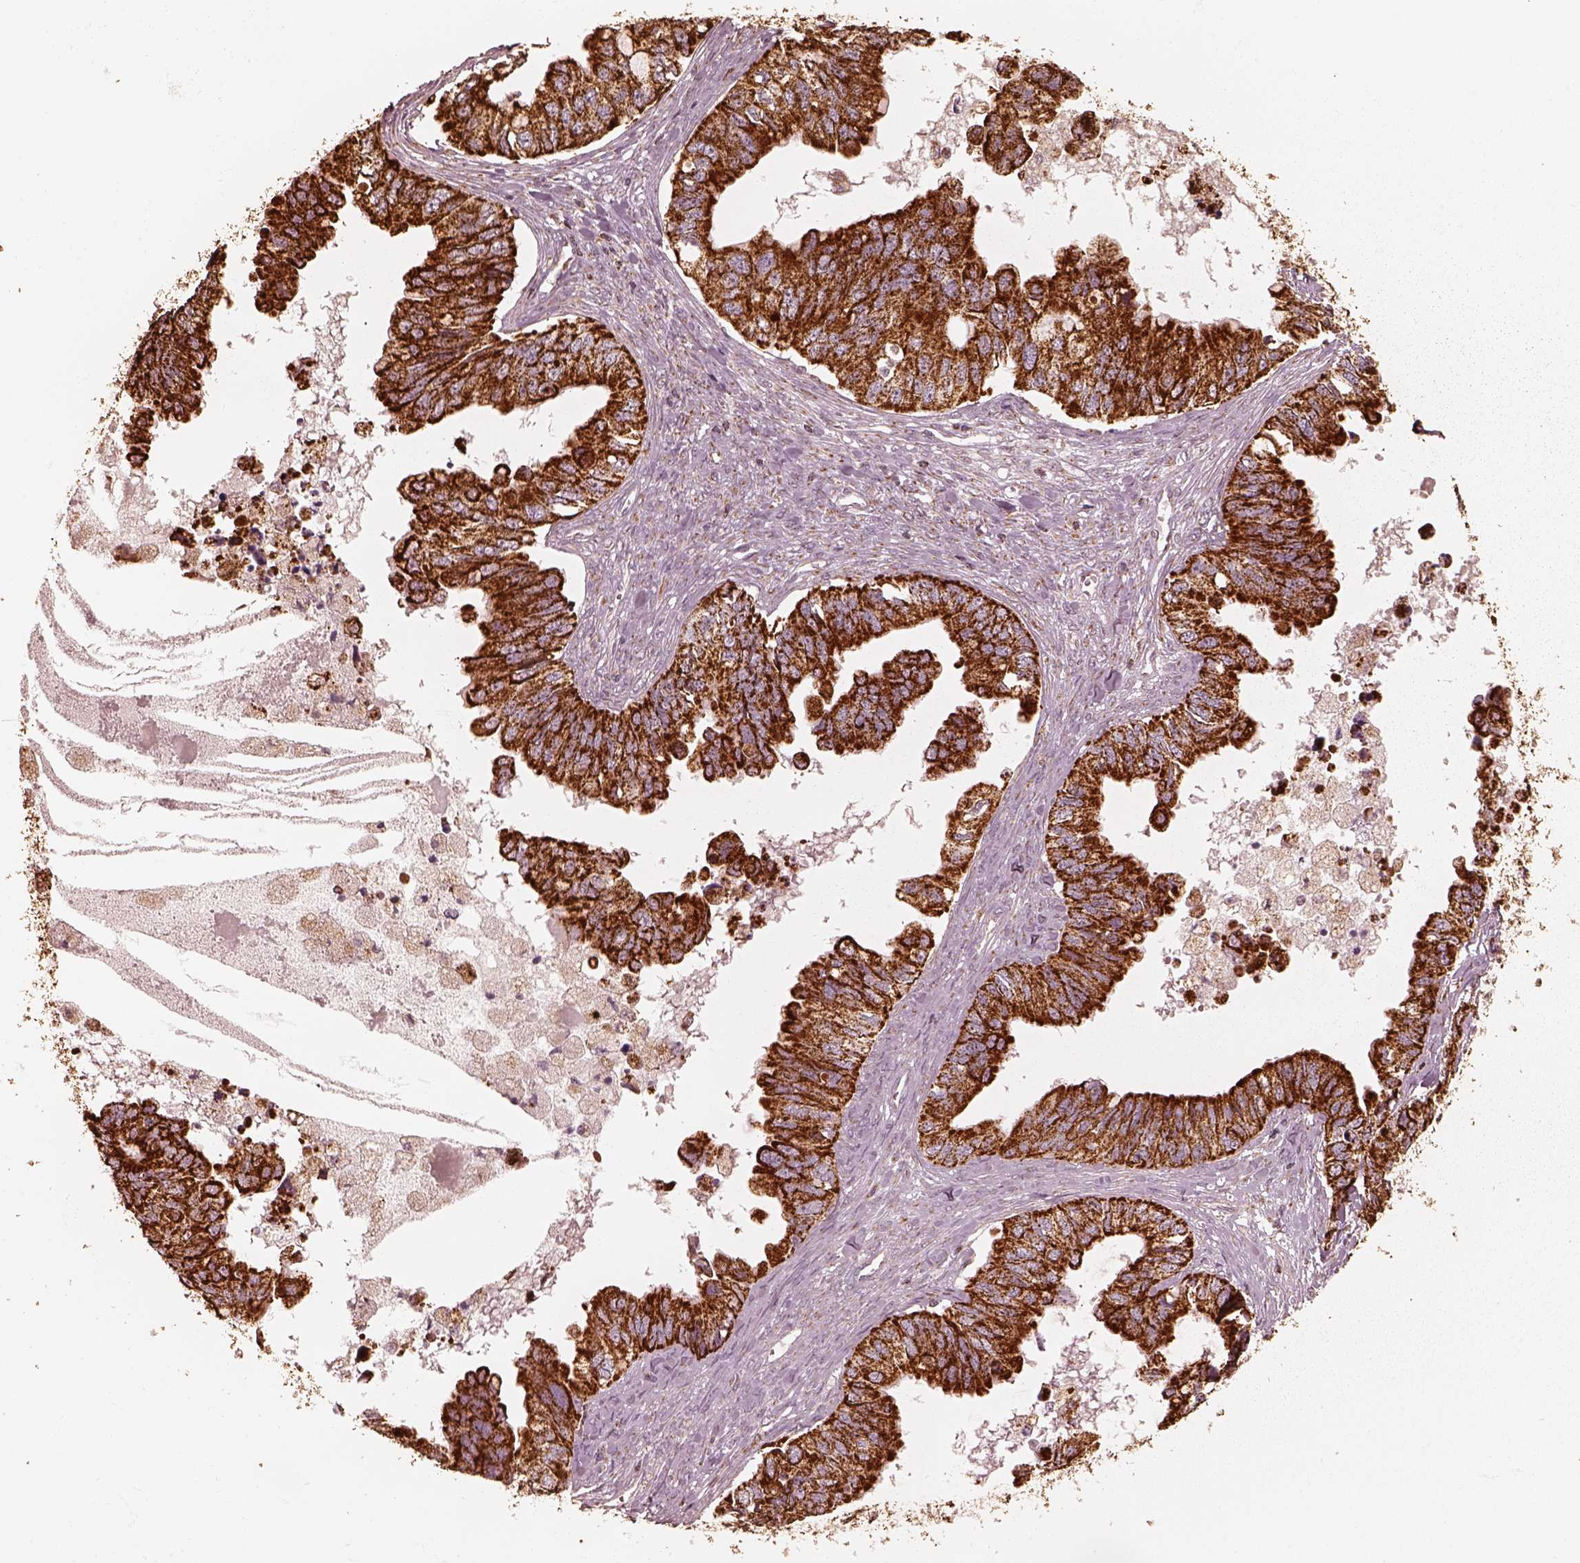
{"staining": {"intensity": "strong", "quantity": ">75%", "location": "cytoplasmic/membranous"}, "tissue": "ovarian cancer", "cell_type": "Tumor cells", "image_type": "cancer", "snomed": [{"axis": "morphology", "description": "Cystadenocarcinoma, mucinous, NOS"}, {"axis": "topography", "description": "Ovary"}], "caption": "Ovarian cancer stained with DAB (3,3'-diaminobenzidine) immunohistochemistry shows high levels of strong cytoplasmic/membranous positivity in about >75% of tumor cells. The protein of interest is shown in brown color, while the nuclei are stained blue.", "gene": "ENTPD6", "patient": {"sex": "female", "age": 76}}